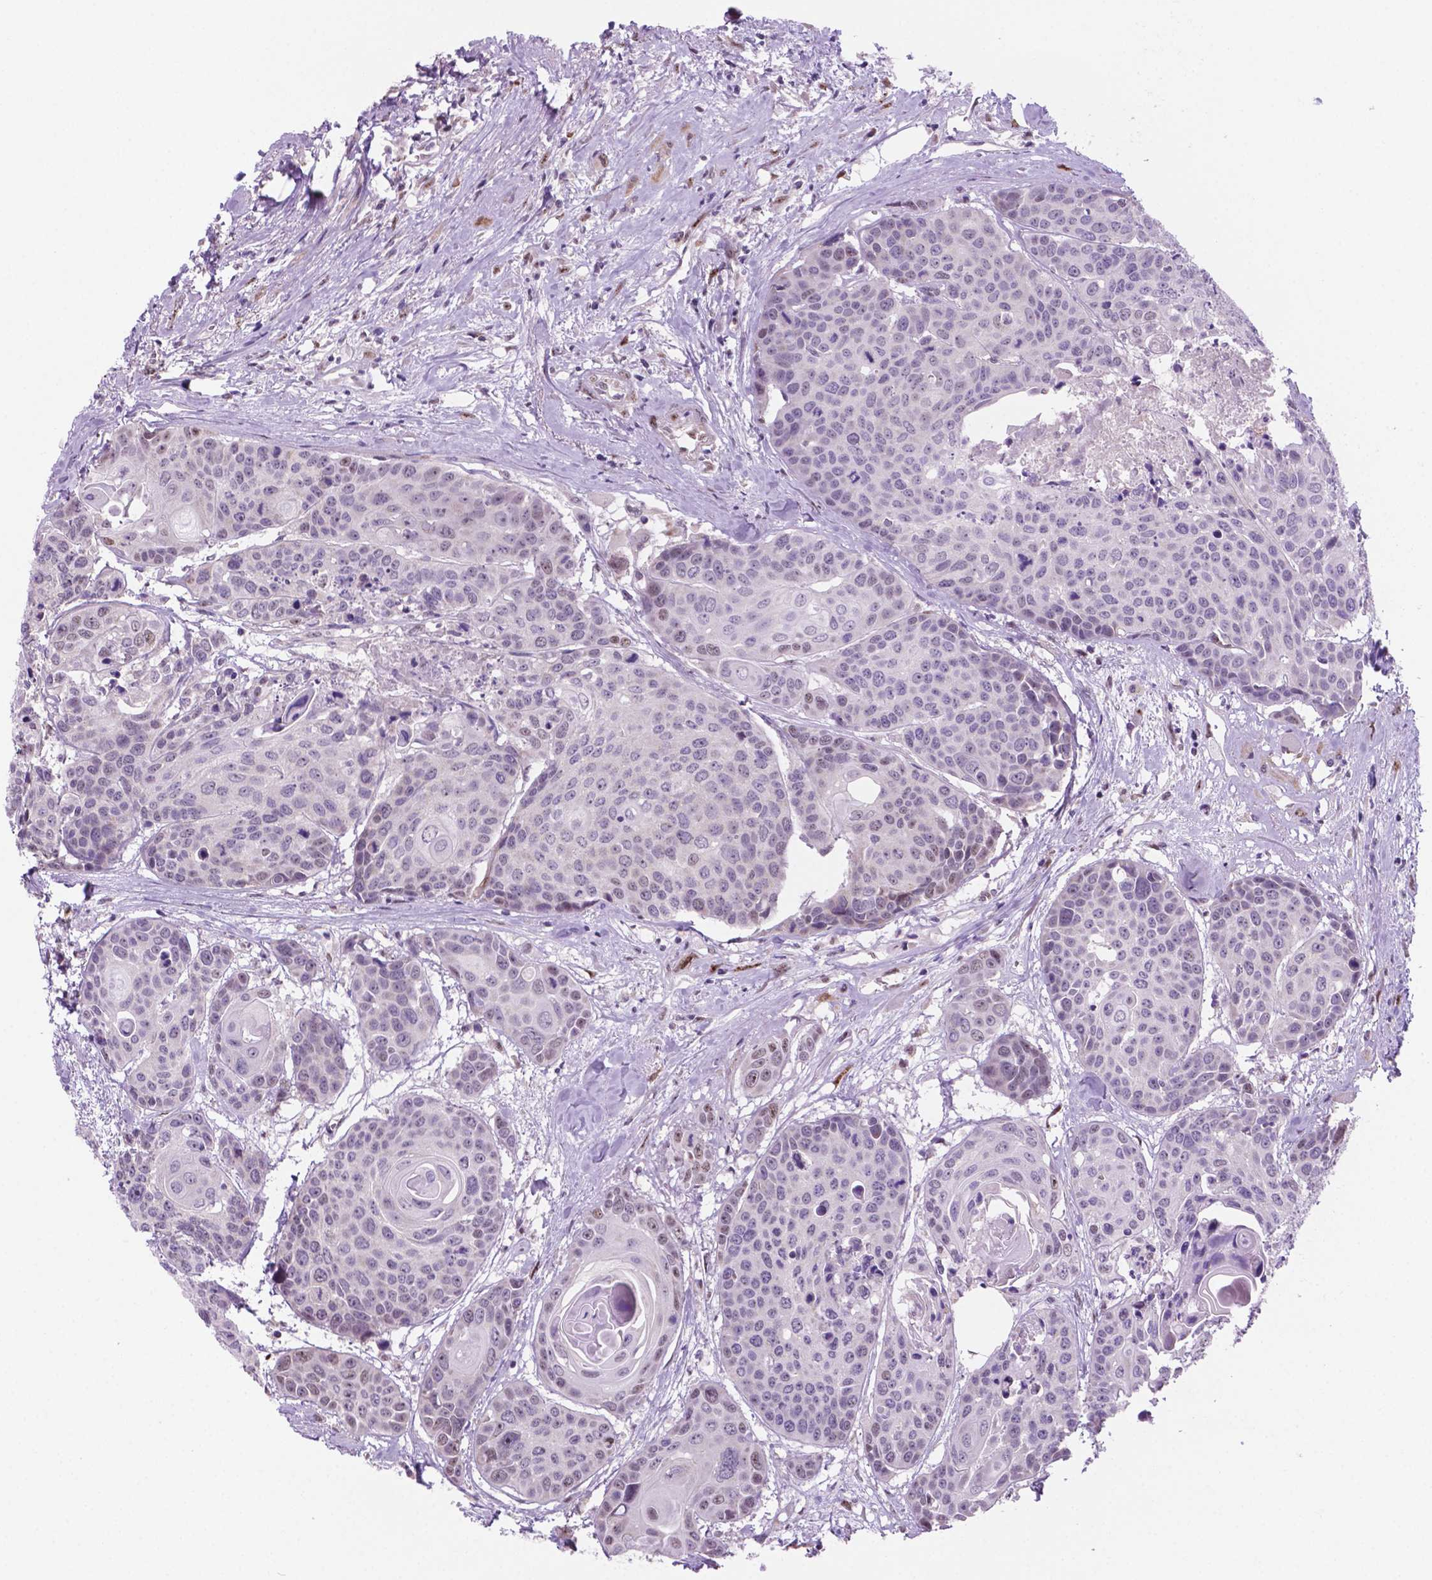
{"staining": {"intensity": "moderate", "quantity": "<25%", "location": "nuclear"}, "tissue": "head and neck cancer", "cell_type": "Tumor cells", "image_type": "cancer", "snomed": [{"axis": "morphology", "description": "Squamous cell carcinoma, NOS"}, {"axis": "topography", "description": "Oral tissue"}, {"axis": "topography", "description": "Head-Neck"}], "caption": "There is low levels of moderate nuclear positivity in tumor cells of head and neck cancer (squamous cell carcinoma), as demonstrated by immunohistochemical staining (brown color).", "gene": "C18orf21", "patient": {"sex": "male", "age": 56}}